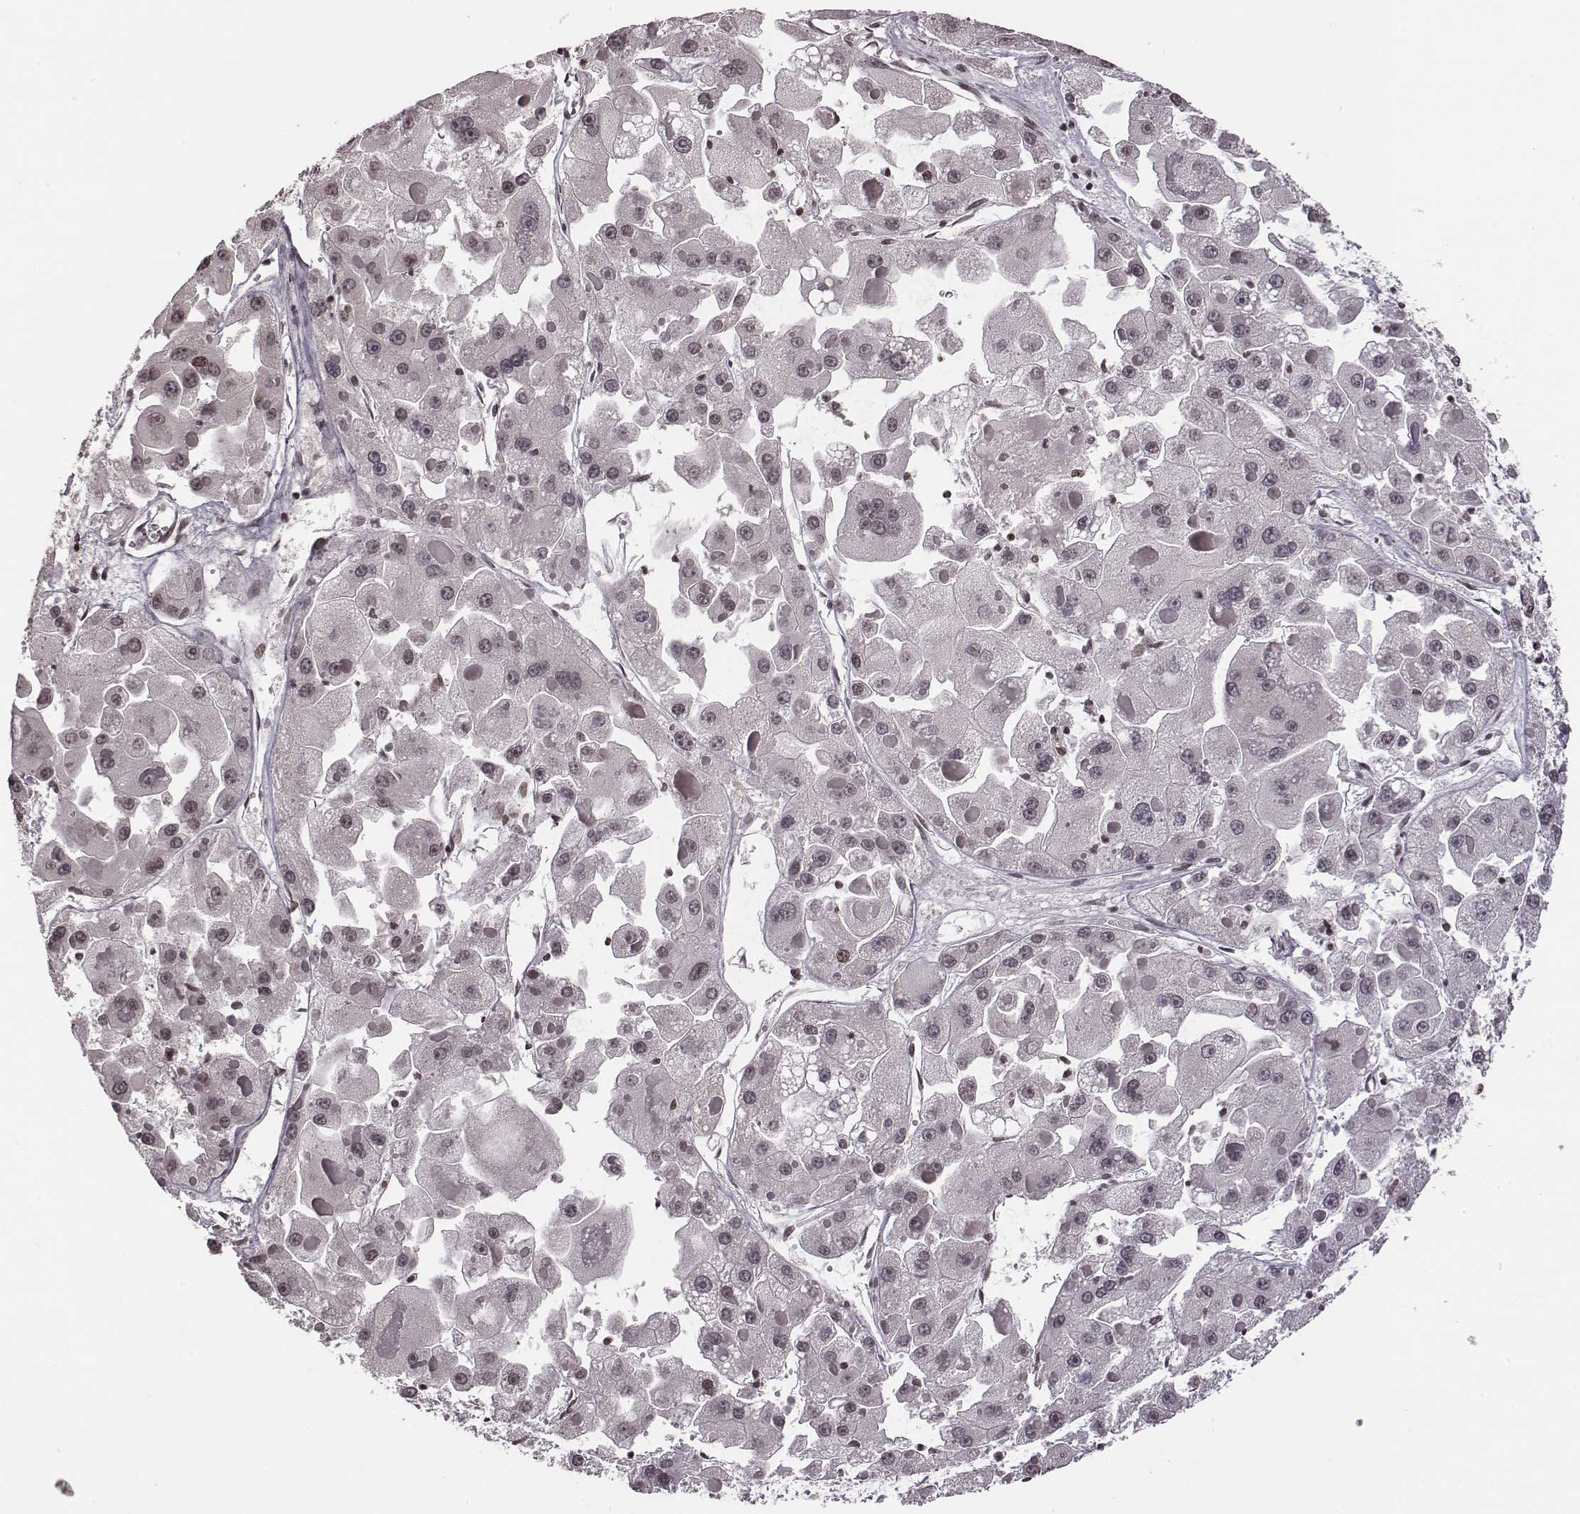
{"staining": {"intensity": "negative", "quantity": "none", "location": "none"}, "tissue": "liver cancer", "cell_type": "Tumor cells", "image_type": "cancer", "snomed": [{"axis": "morphology", "description": "Carcinoma, Hepatocellular, NOS"}, {"axis": "topography", "description": "Liver"}], "caption": "DAB immunohistochemical staining of human hepatocellular carcinoma (liver) demonstrates no significant expression in tumor cells.", "gene": "GRM4", "patient": {"sex": "female", "age": 73}}